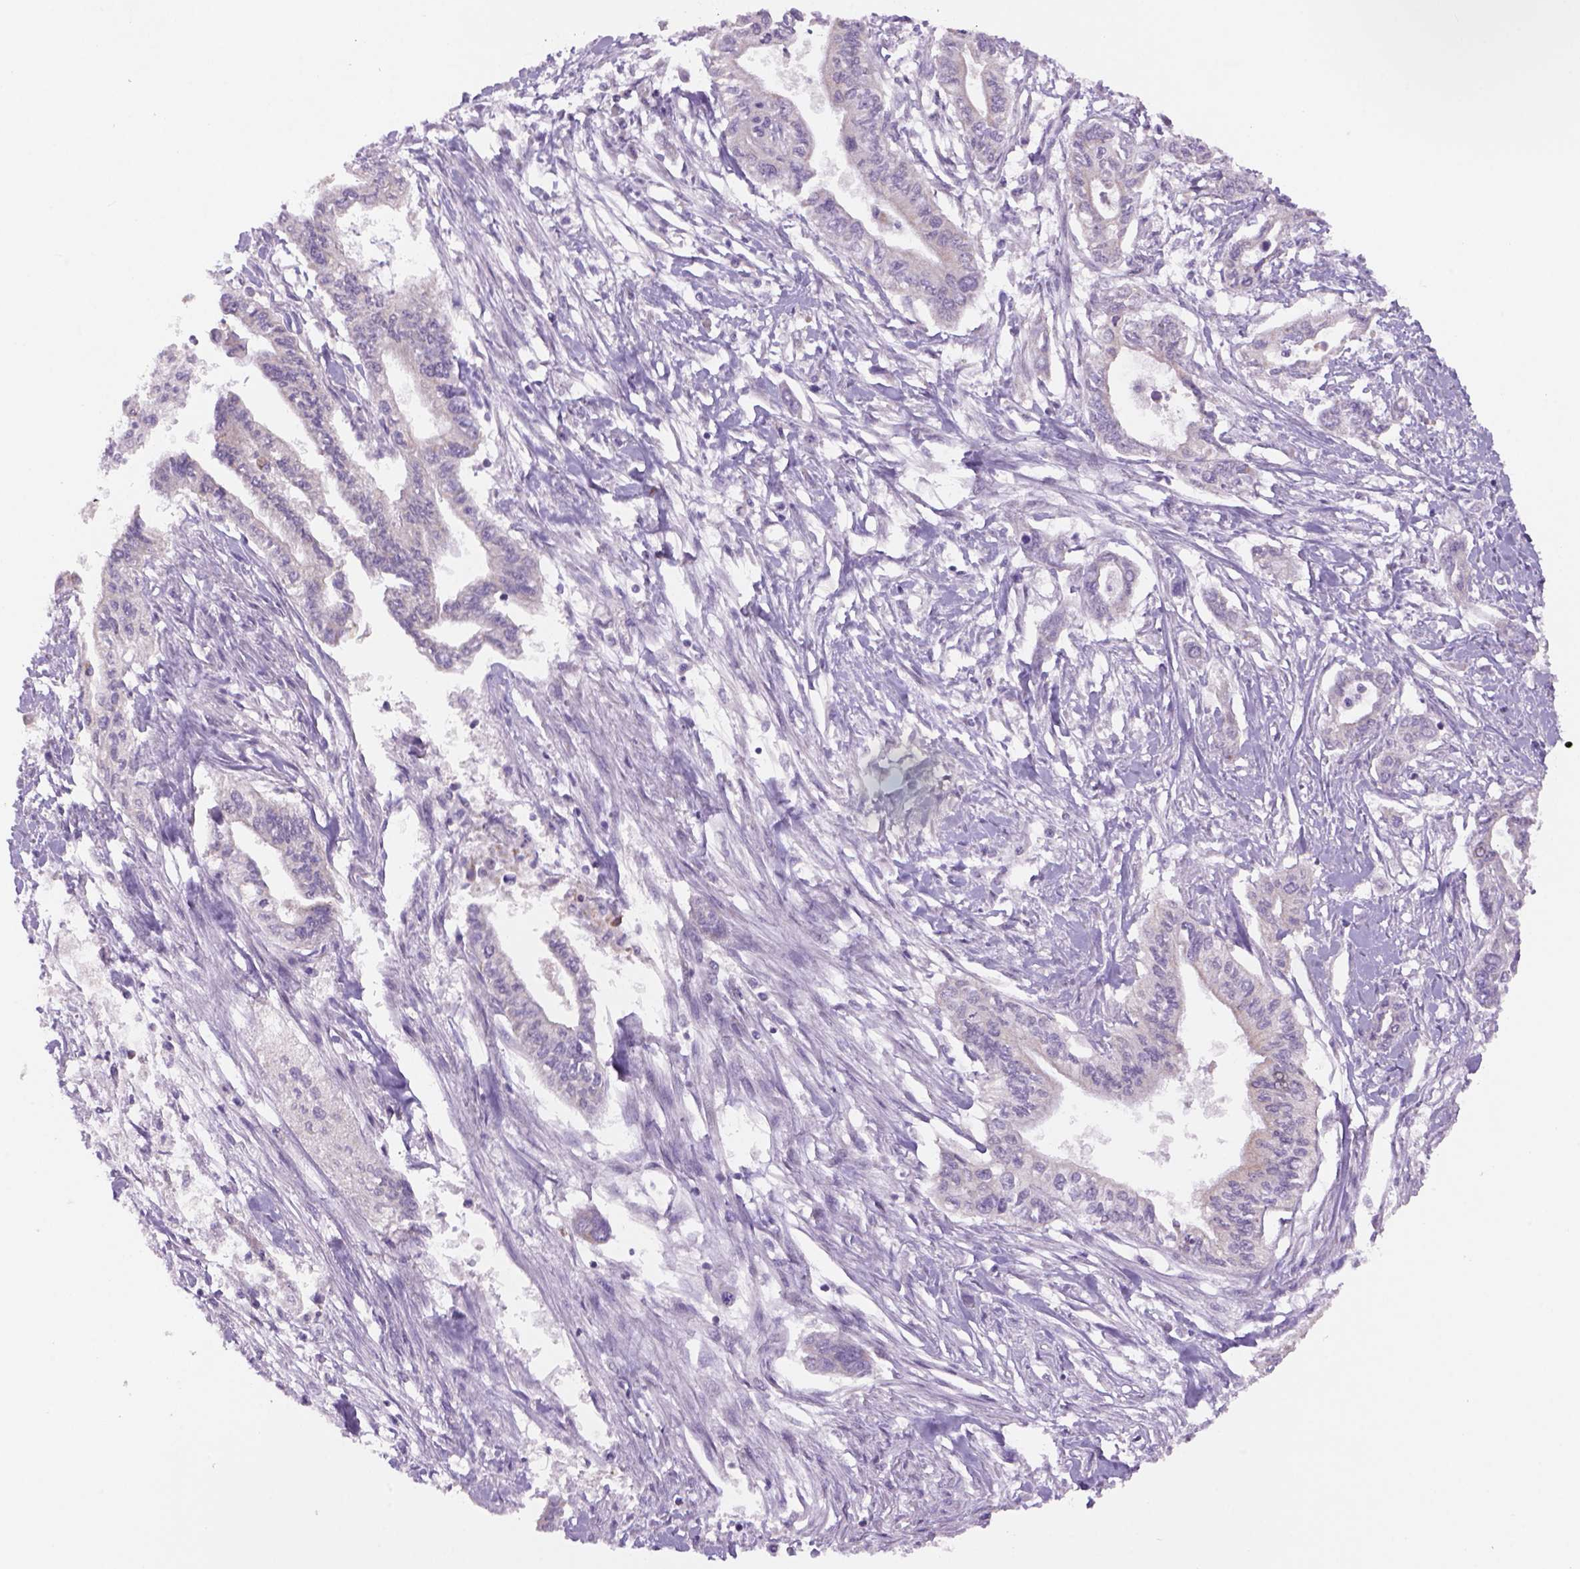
{"staining": {"intensity": "negative", "quantity": "none", "location": "none"}, "tissue": "pancreatic cancer", "cell_type": "Tumor cells", "image_type": "cancer", "snomed": [{"axis": "morphology", "description": "Adenocarcinoma, NOS"}, {"axis": "topography", "description": "Pancreas"}], "caption": "An IHC histopathology image of pancreatic cancer (adenocarcinoma) is shown. There is no staining in tumor cells of pancreatic cancer (adenocarcinoma).", "gene": "ADGRV1", "patient": {"sex": "male", "age": 60}}